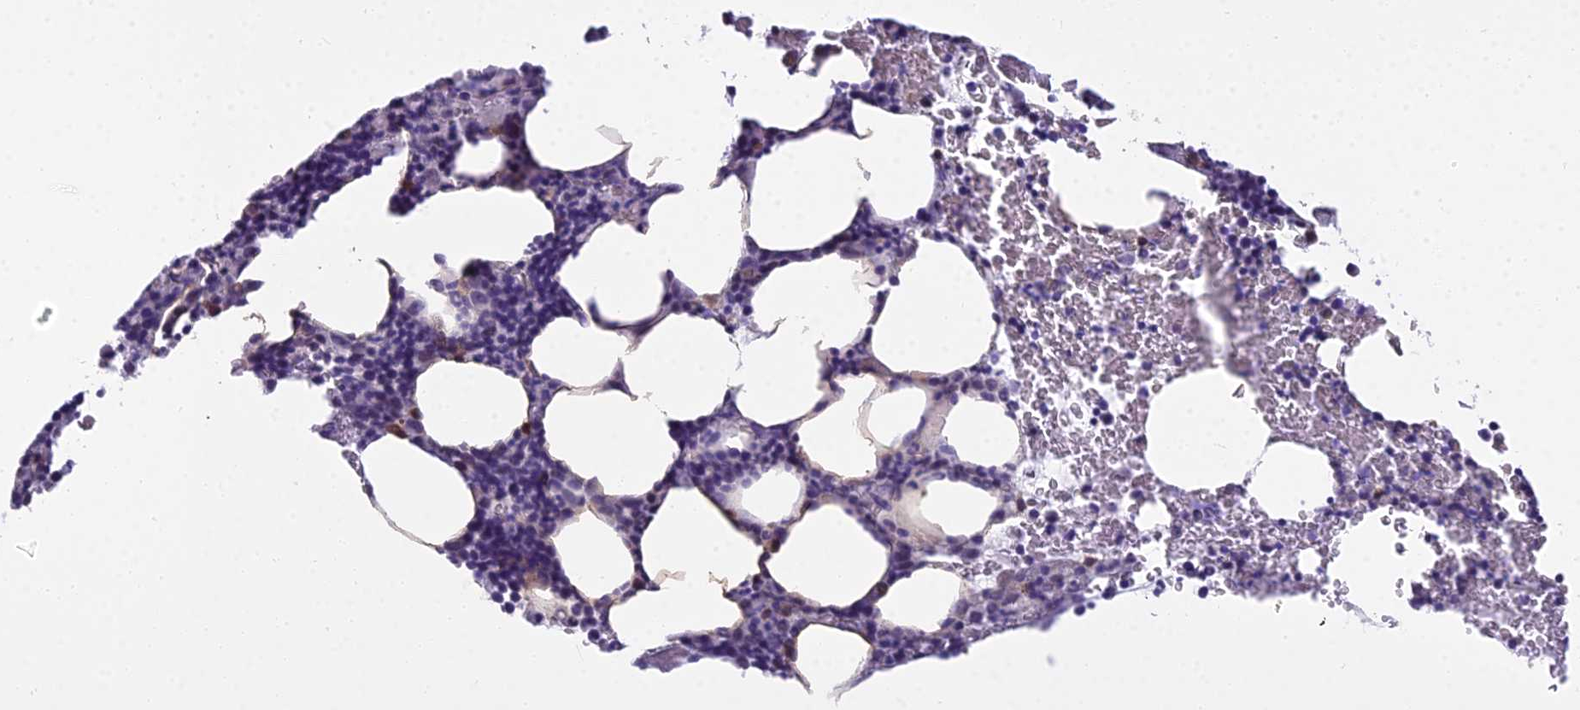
{"staining": {"intensity": "negative", "quantity": "none", "location": "none"}, "tissue": "bone marrow", "cell_type": "Hematopoietic cells", "image_type": "normal", "snomed": [{"axis": "morphology", "description": "Normal tissue, NOS"}, {"axis": "topography", "description": "Bone marrow"}], "caption": "Immunohistochemistry (IHC) histopathology image of benign bone marrow: bone marrow stained with DAB (3,3'-diaminobenzidine) demonstrates no significant protein staining in hematopoietic cells.", "gene": "BLNK", "patient": {"sex": "male", "age": 62}}